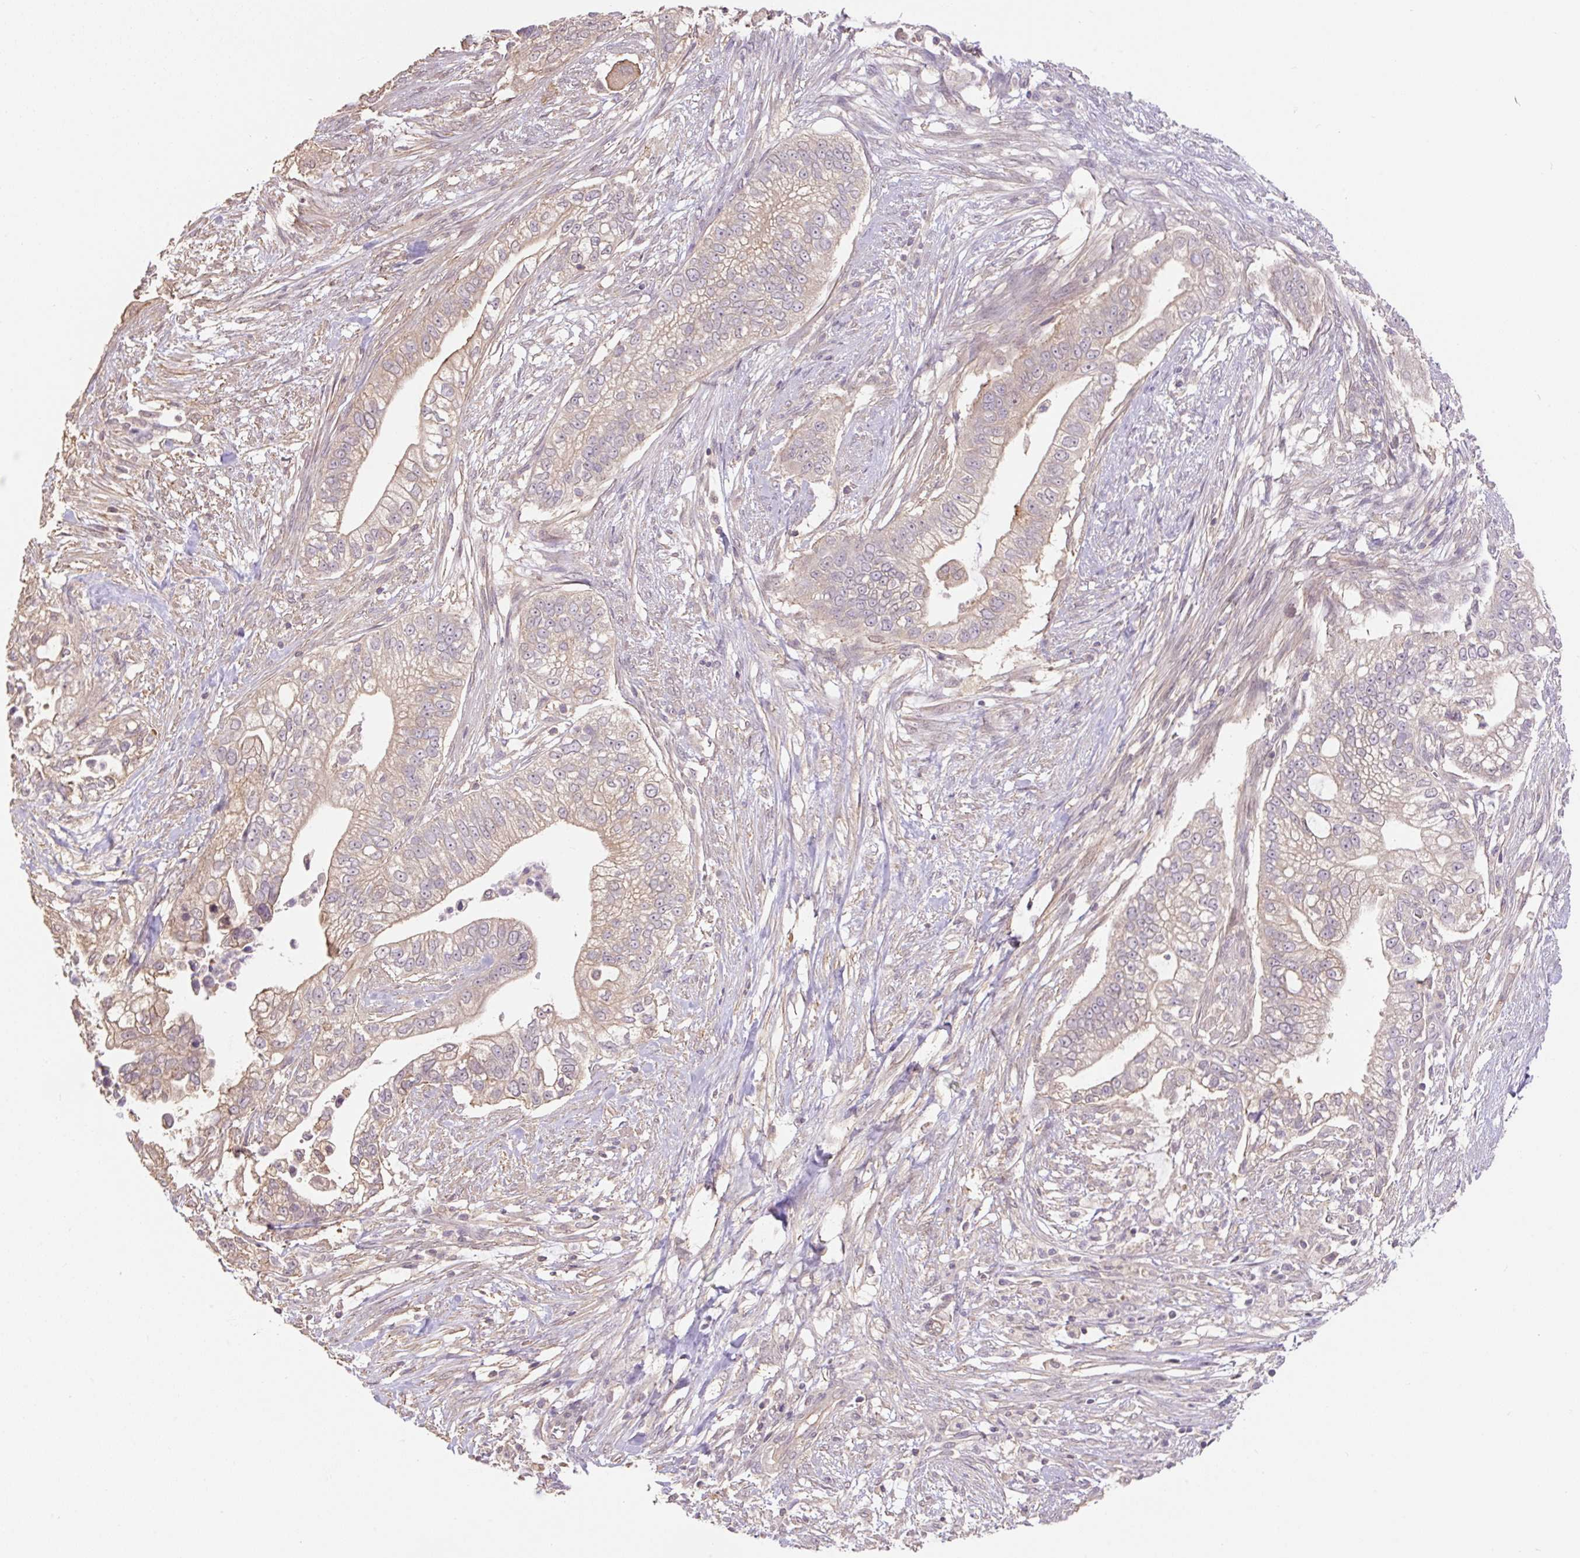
{"staining": {"intensity": "moderate", "quantity": "<25%", "location": "cytoplasmic/membranous"}, "tissue": "pancreatic cancer", "cell_type": "Tumor cells", "image_type": "cancer", "snomed": [{"axis": "morphology", "description": "Adenocarcinoma, NOS"}, {"axis": "topography", "description": "Pancreas"}], "caption": "Pancreatic adenocarcinoma stained with a brown dye reveals moderate cytoplasmic/membranous positive staining in approximately <25% of tumor cells.", "gene": "COX8A", "patient": {"sex": "male", "age": 70}}